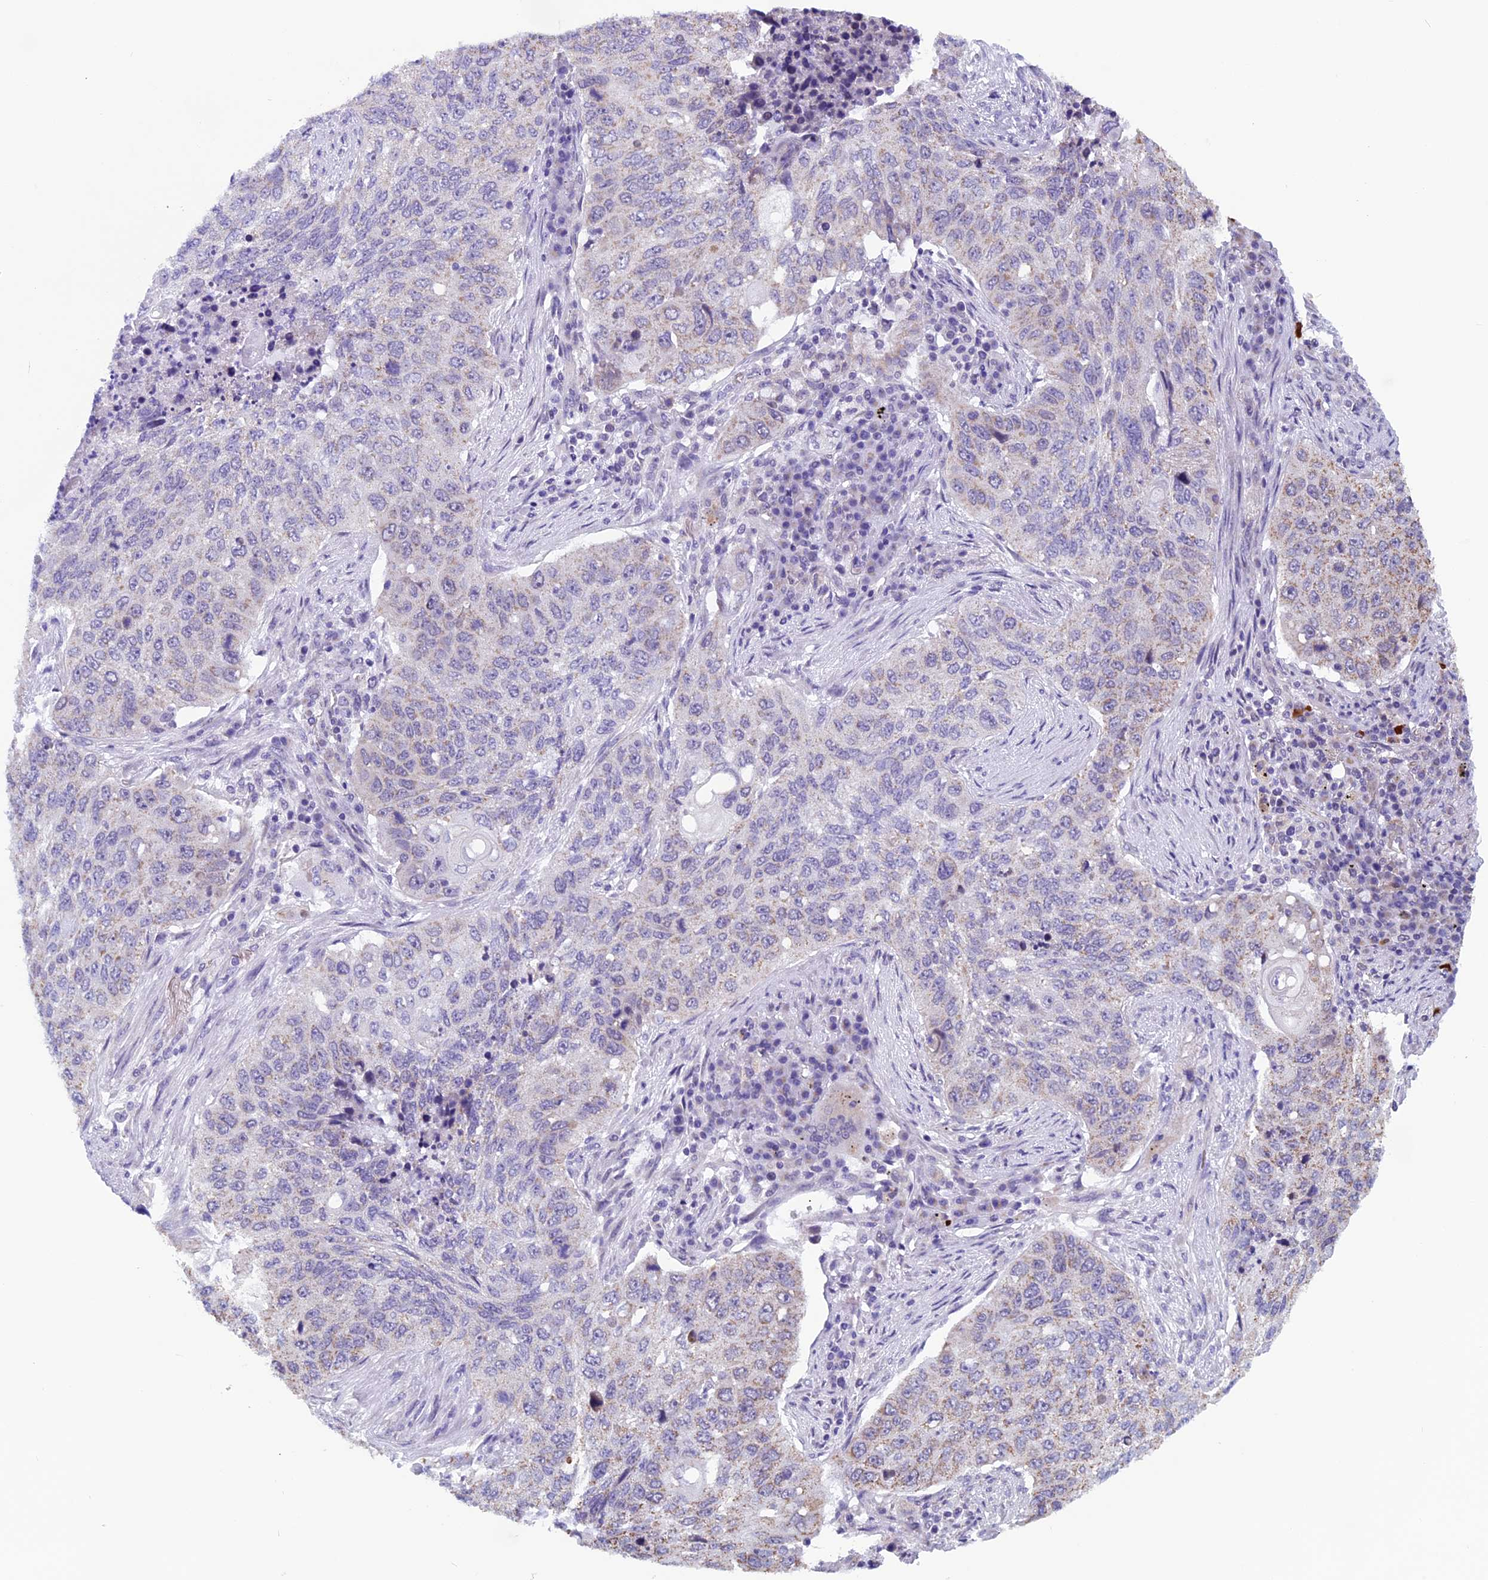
{"staining": {"intensity": "weak", "quantity": "25%-75%", "location": "cytoplasmic/membranous"}, "tissue": "lung cancer", "cell_type": "Tumor cells", "image_type": "cancer", "snomed": [{"axis": "morphology", "description": "Squamous cell carcinoma, NOS"}, {"axis": "topography", "description": "Lung"}], "caption": "Lung cancer was stained to show a protein in brown. There is low levels of weak cytoplasmic/membranous staining in approximately 25%-75% of tumor cells.", "gene": "ZNF317", "patient": {"sex": "female", "age": 63}}